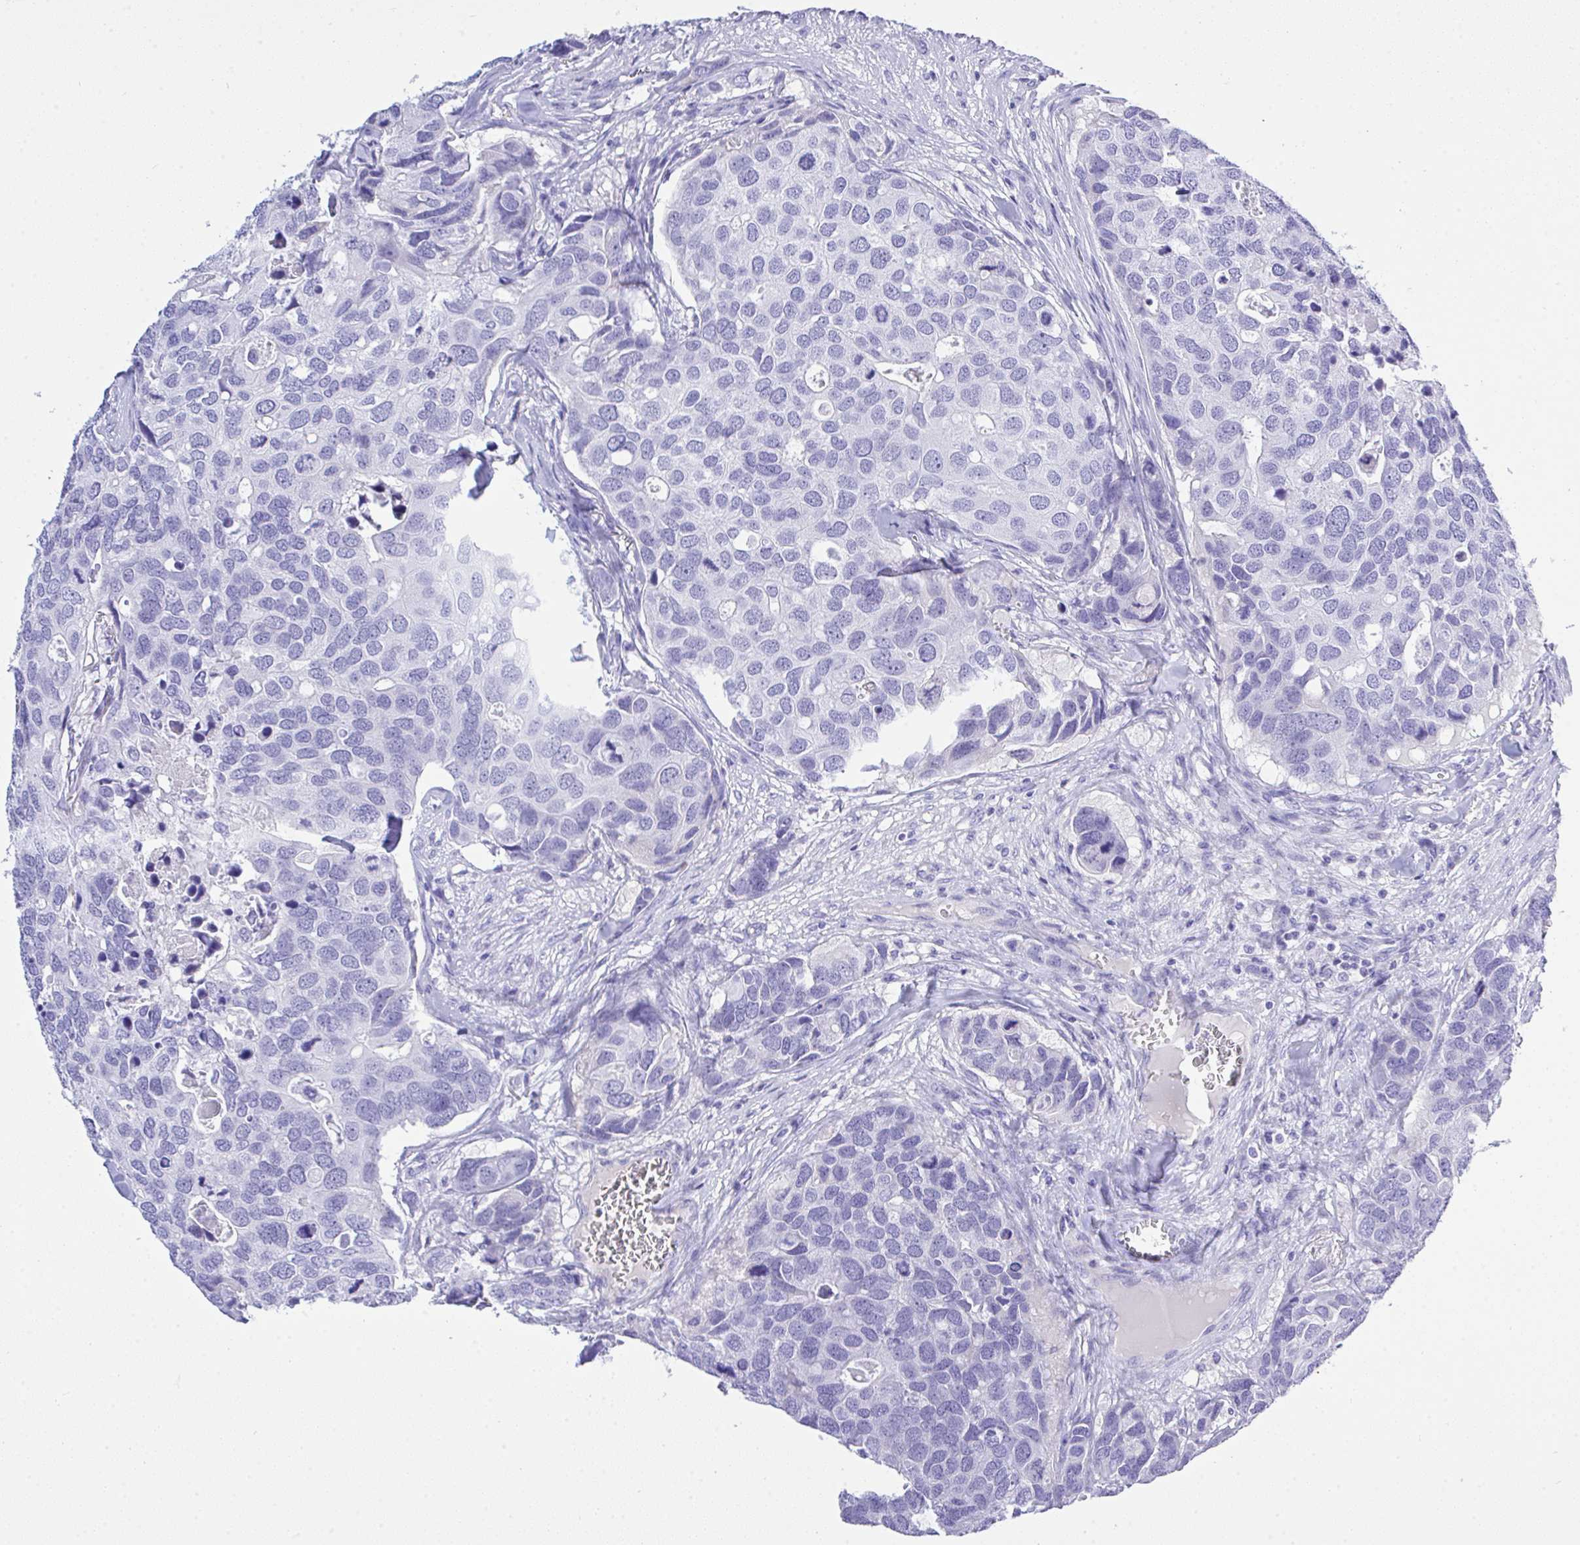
{"staining": {"intensity": "negative", "quantity": "none", "location": "none"}, "tissue": "breast cancer", "cell_type": "Tumor cells", "image_type": "cancer", "snomed": [{"axis": "morphology", "description": "Duct carcinoma"}, {"axis": "topography", "description": "Breast"}], "caption": "A high-resolution histopathology image shows IHC staining of intraductal carcinoma (breast), which displays no significant positivity in tumor cells. (IHC, brightfield microscopy, high magnification).", "gene": "AKR1D1", "patient": {"sex": "female", "age": 83}}